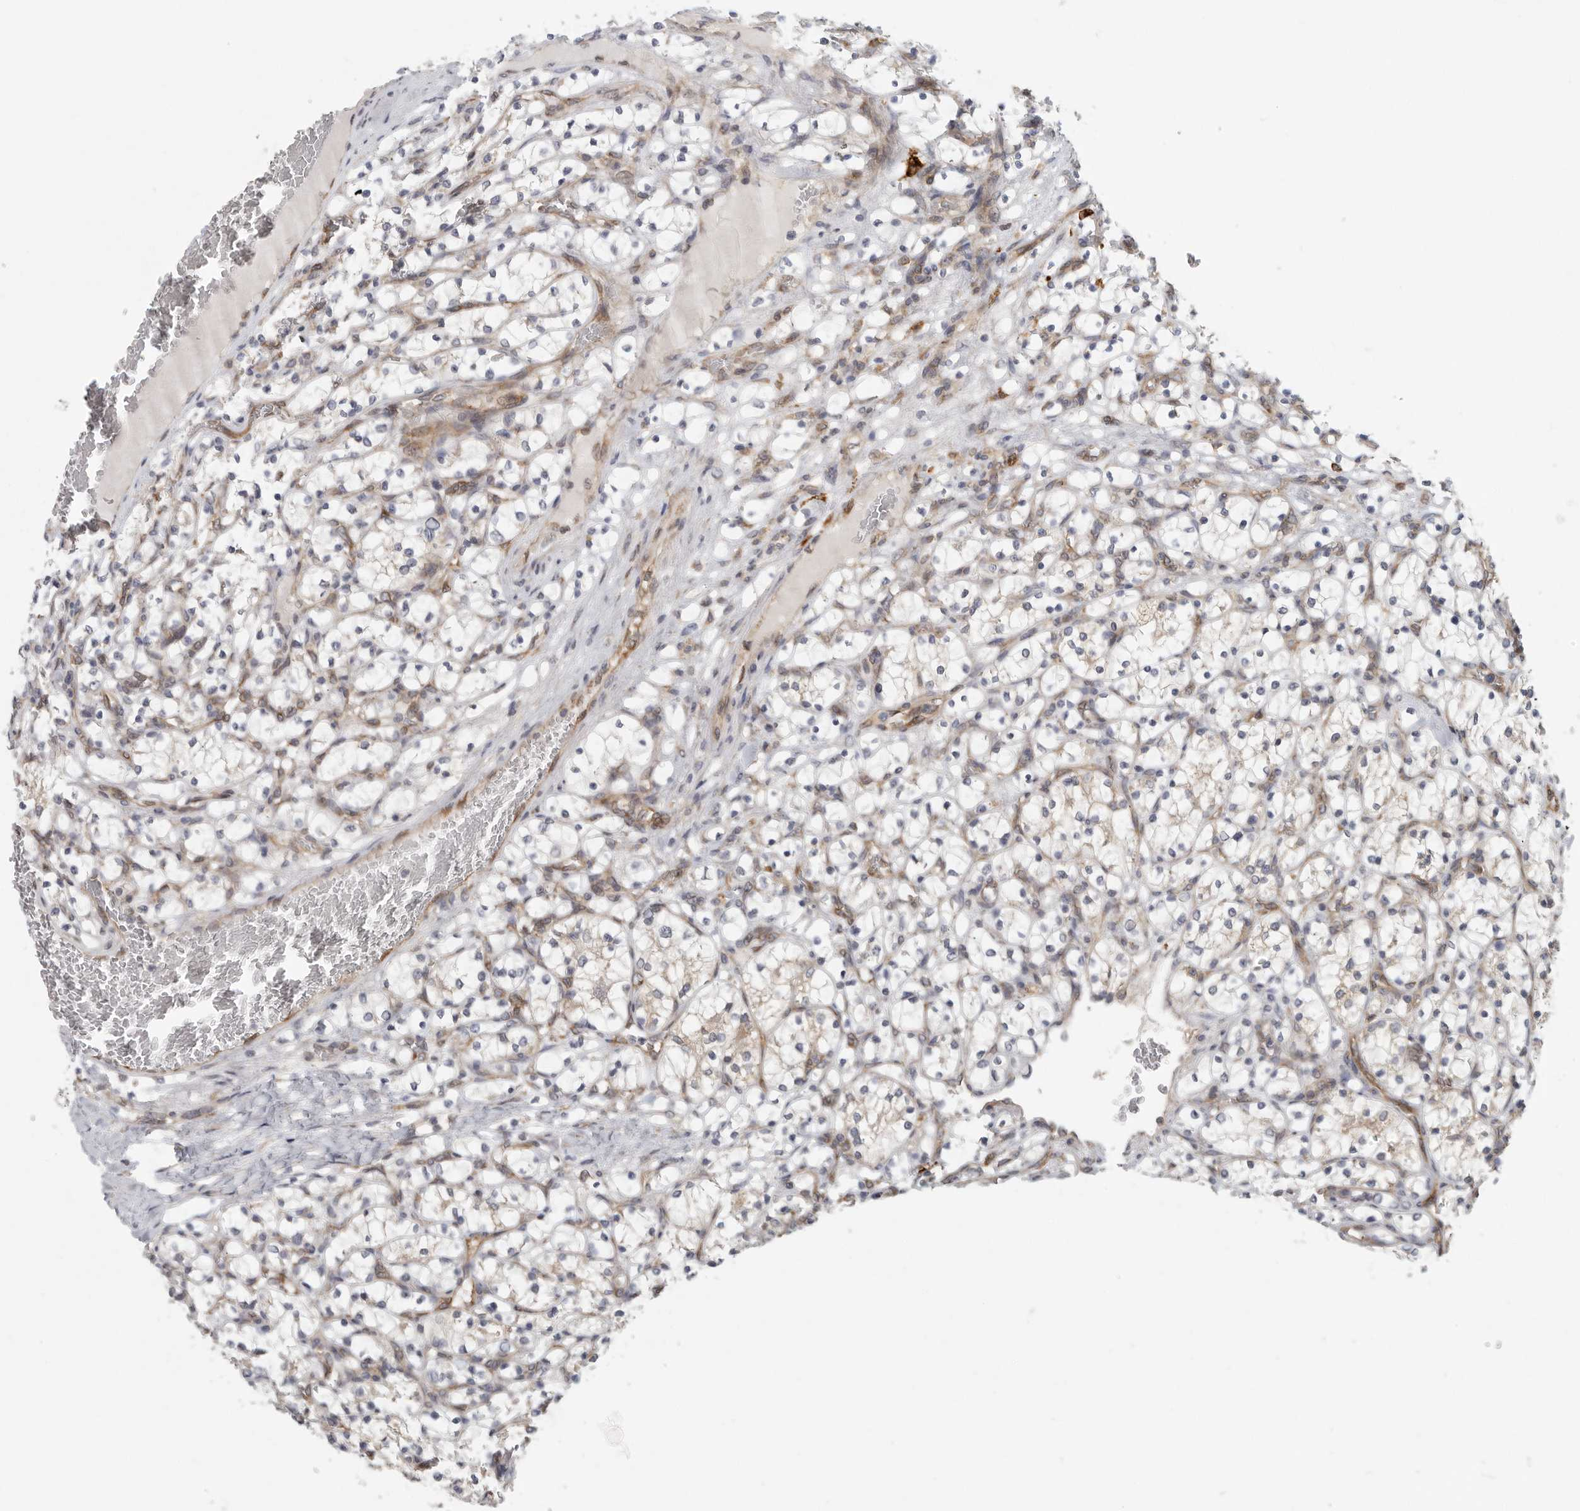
{"staining": {"intensity": "weak", "quantity": "25%-75%", "location": "cytoplasmic/membranous"}, "tissue": "renal cancer", "cell_type": "Tumor cells", "image_type": "cancer", "snomed": [{"axis": "morphology", "description": "Adenocarcinoma, NOS"}, {"axis": "topography", "description": "Kidney"}], "caption": "A brown stain labels weak cytoplasmic/membranous expression of a protein in human adenocarcinoma (renal) tumor cells.", "gene": "BCAP29", "patient": {"sex": "female", "age": 69}}